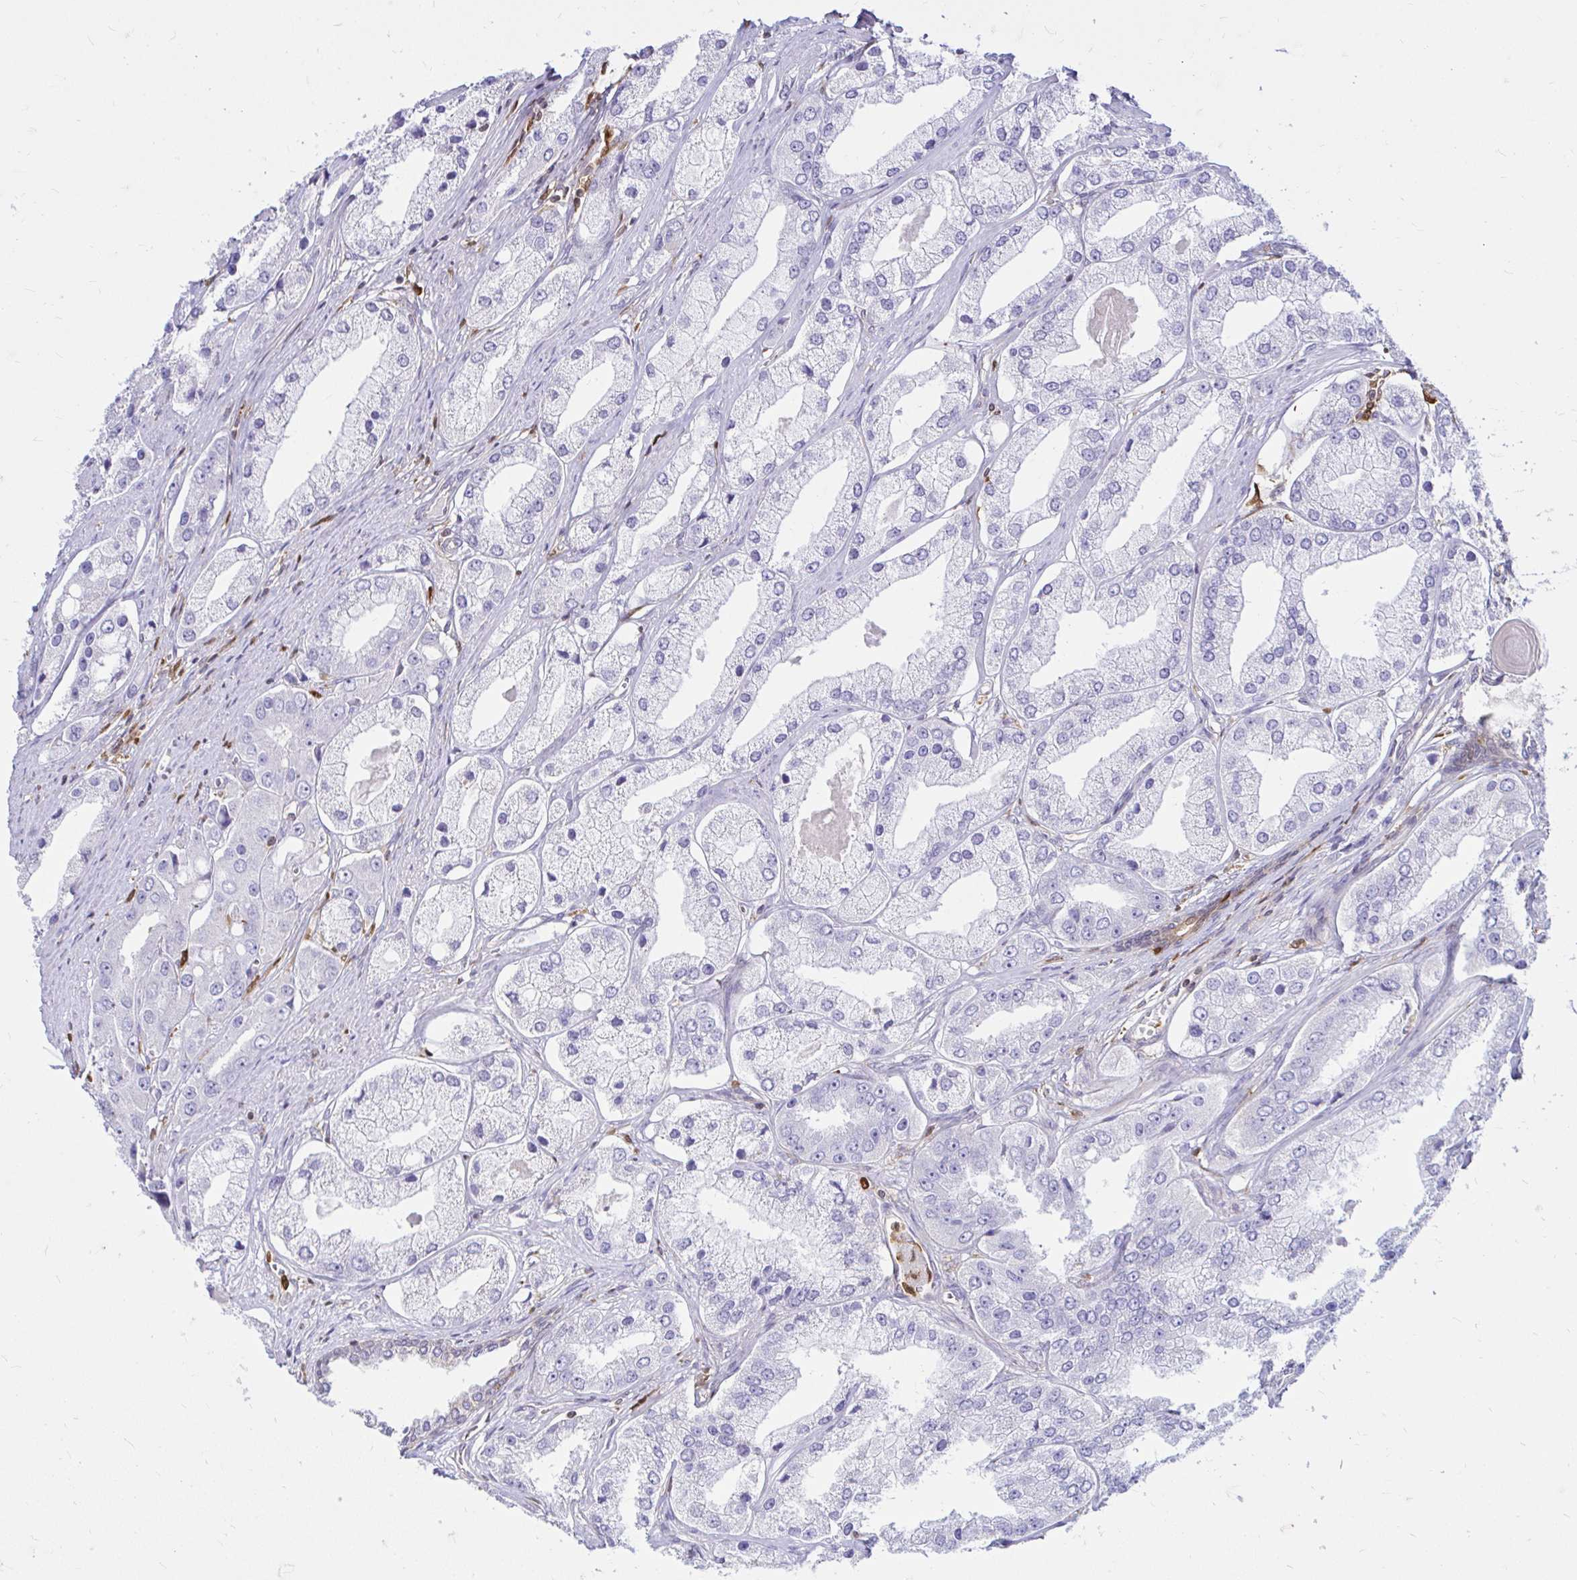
{"staining": {"intensity": "negative", "quantity": "none", "location": "none"}, "tissue": "prostate cancer", "cell_type": "Tumor cells", "image_type": "cancer", "snomed": [{"axis": "morphology", "description": "Adenocarcinoma, Low grade"}, {"axis": "topography", "description": "Prostate"}], "caption": "Human prostate cancer stained for a protein using immunohistochemistry (IHC) shows no staining in tumor cells.", "gene": "PYCARD", "patient": {"sex": "male", "age": 69}}